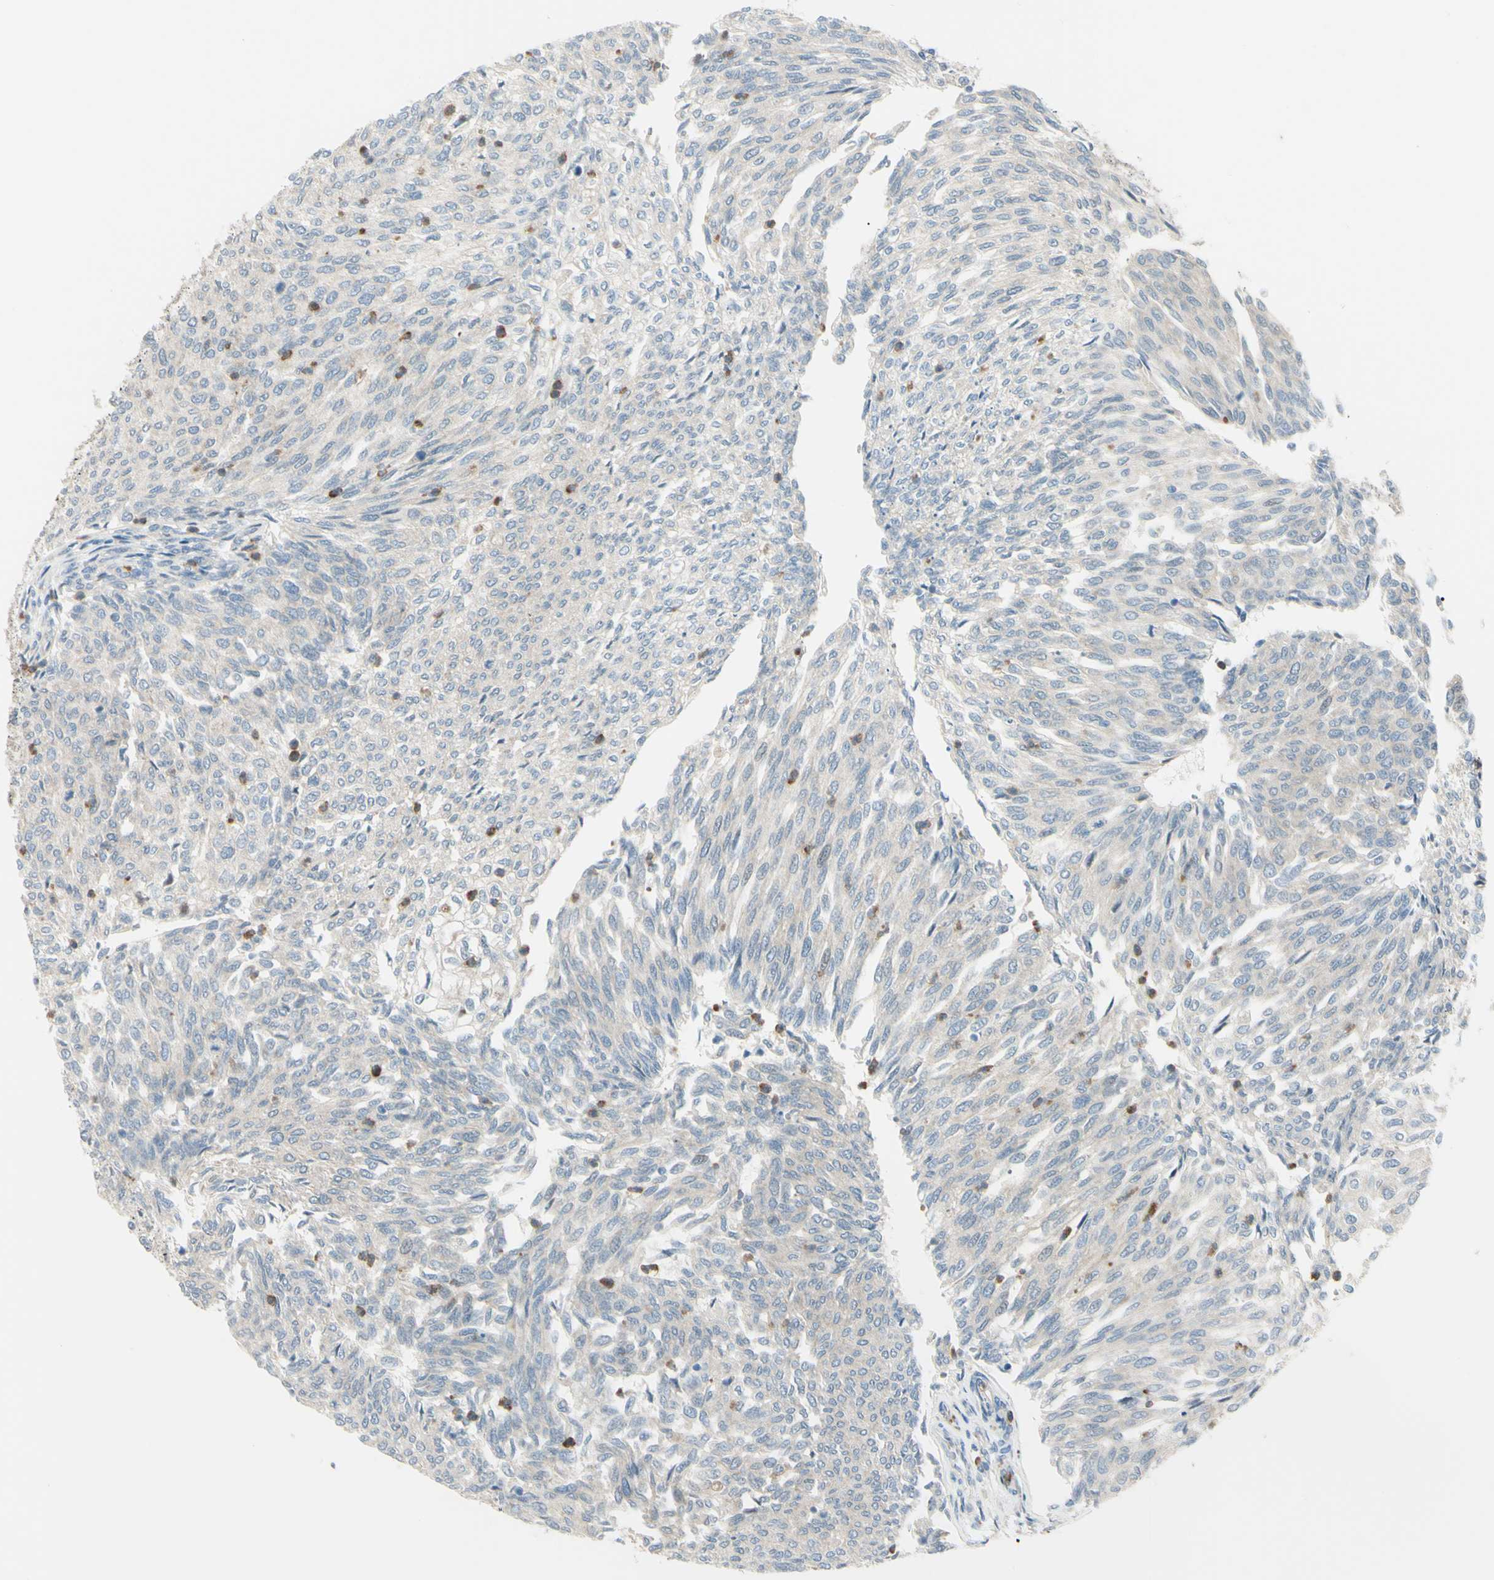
{"staining": {"intensity": "negative", "quantity": "none", "location": "none"}, "tissue": "urothelial cancer", "cell_type": "Tumor cells", "image_type": "cancer", "snomed": [{"axis": "morphology", "description": "Urothelial carcinoma, Low grade"}, {"axis": "topography", "description": "Urinary bladder"}], "caption": "Photomicrograph shows no protein staining in tumor cells of urothelial cancer tissue.", "gene": "LMTK2", "patient": {"sex": "female", "age": 79}}